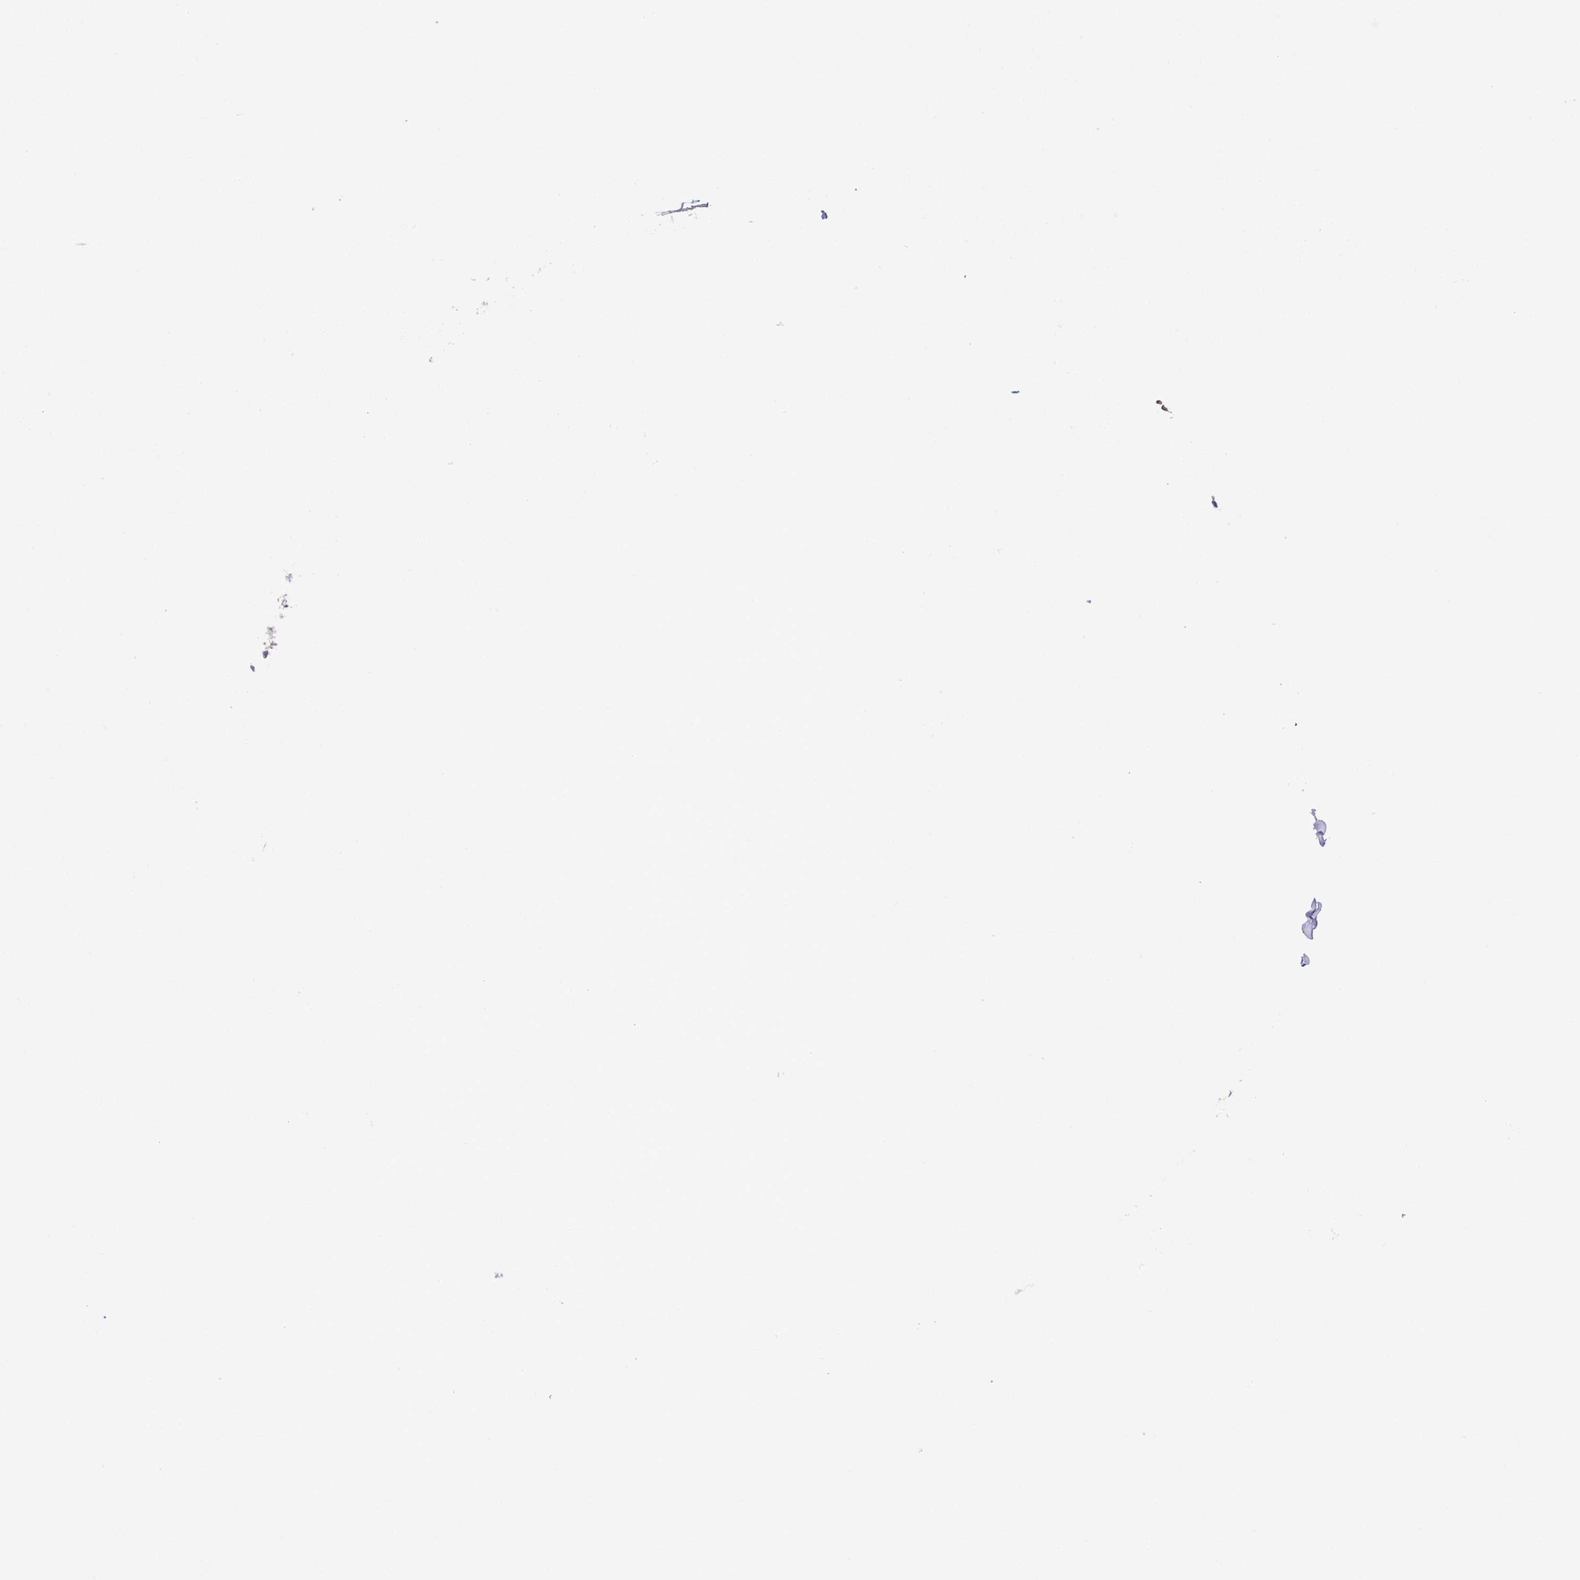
{"staining": {"intensity": "moderate", "quantity": ">75%", "location": "nuclear"}, "tissue": "breast cancer", "cell_type": "Tumor cells", "image_type": "cancer", "snomed": [{"axis": "morphology", "description": "Duct carcinoma"}, {"axis": "topography", "description": "Breast"}], "caption": "This histopathology image displays immunohistochemistry staining of breast cancer (intraductal carcinoma), with medium moderate nuclear staining in about >75% of tumor cells.", "gene": "DNAJB1", "patient": {"sex": "female", "age": 45}}